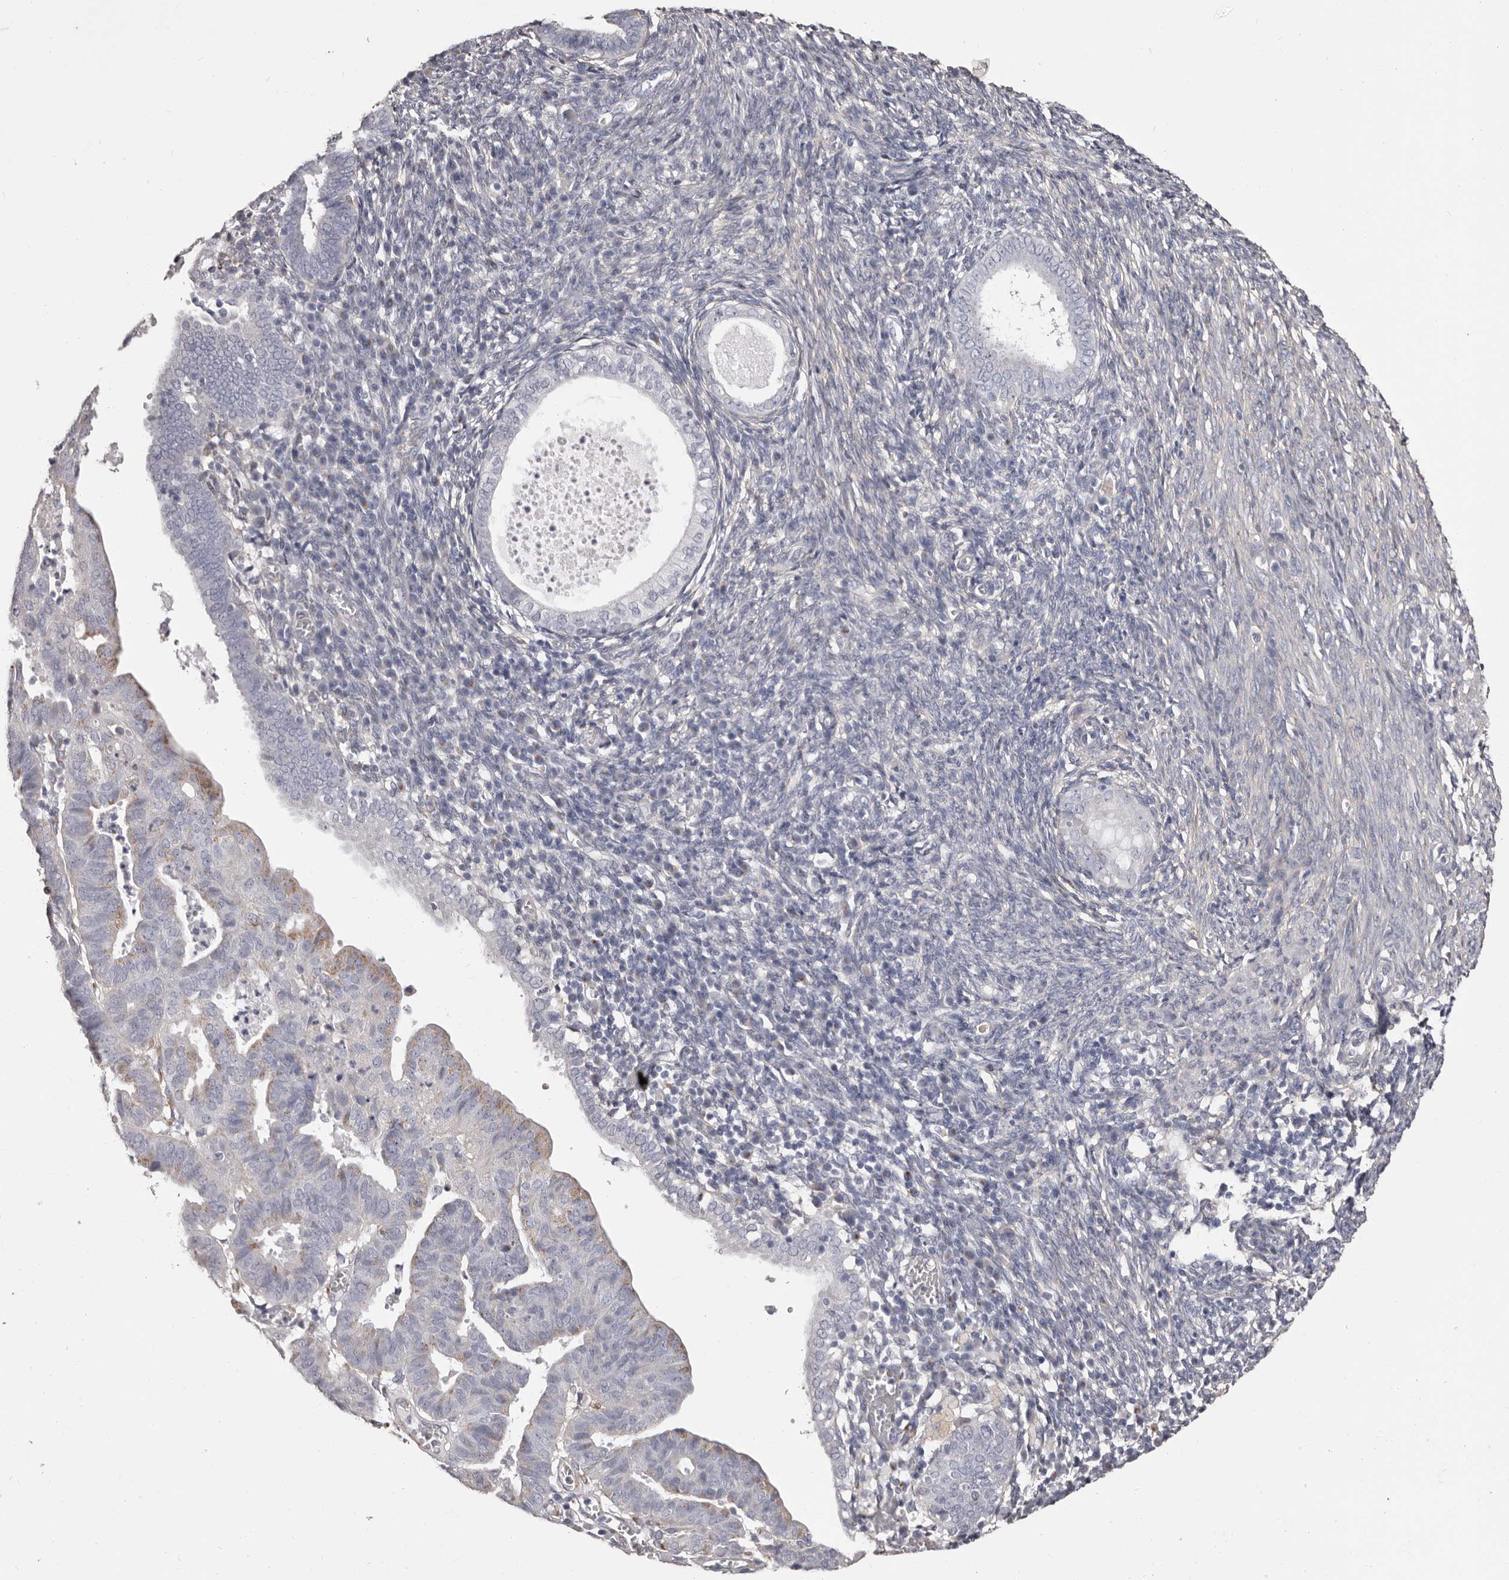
{"staining": {"intensity": "negative", "quantity": "none", "location": "none"}, "tissue": "endometrial cancer", "cell_type": "Tumor cells", "image_type": "cancer", "snomed": [{"axis": "morphology", "description": "Adenocarcinoma, NOS"}, {"axis": "topography", "description": "Uterus"}], "caption": "A photomicrograph of adenocarcinoma (endometrial) stained for a protein shows no brown staining in tumor cells. The staining was performed using DAB to visualize the protein expression in brown, while the nuclei were stained in blue with hematoxylin (Magnification: 20x).", "gene": "COL6A1", "patient": {"sex": "female", "age": 77}}